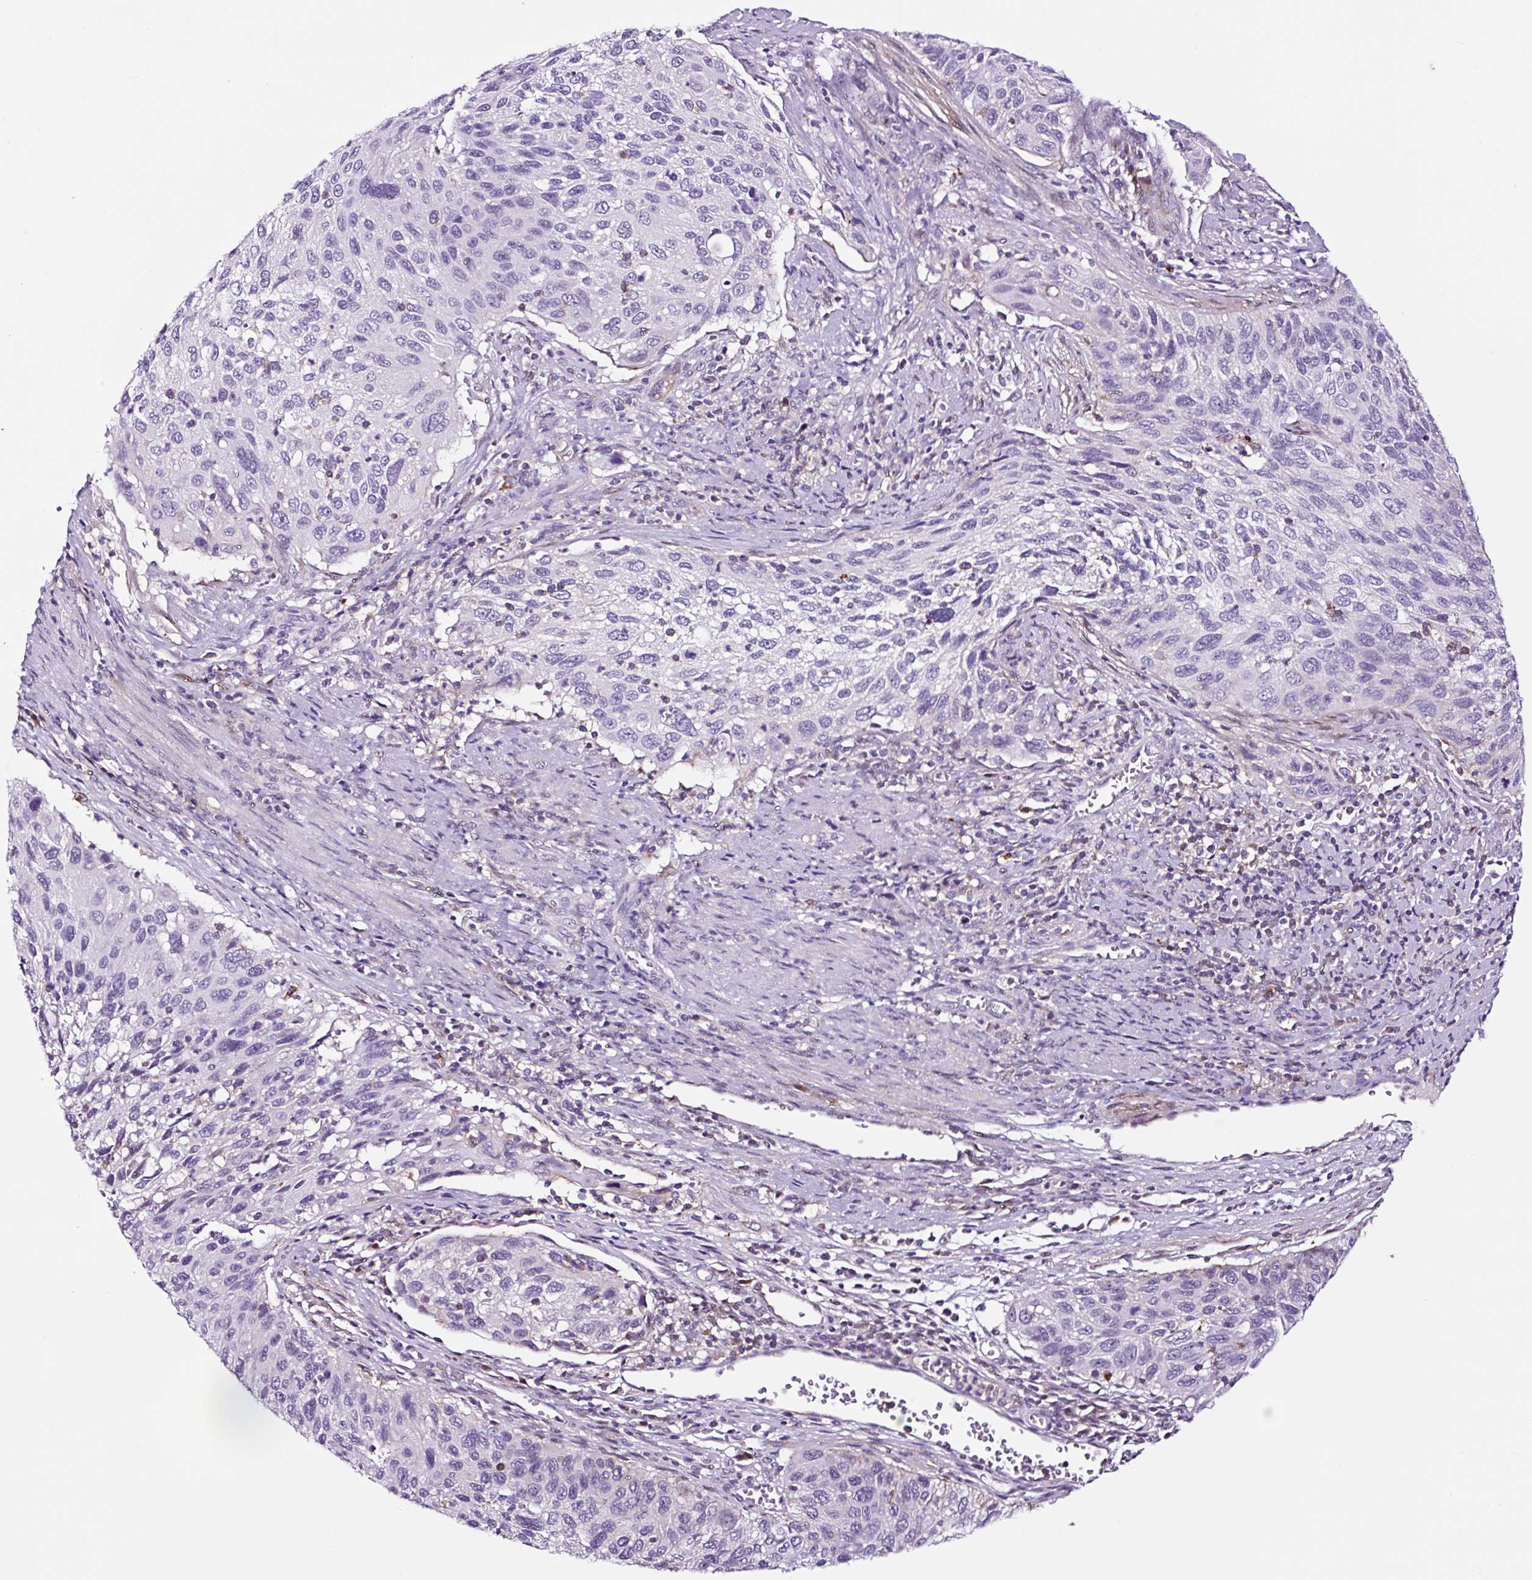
{"staining": {"intensity": "negative", "quantity": "none", "location": "none"}, "tissue": "cervical cancer", "cell_type": "Tumor cells", "image_type": "cancer", "snomed": [{"axis": "morphology", "description": "Squamous cell carcinoma, NOS"}, {"axis": "topography", "description": "Cervix"}], "caption": "Immunohistochemical staining of squamous cell carcinoma (cervical) demonstrates no significant expression in tumor cells. (DAB (3,3'-diaminobenzidine) immunohistochemistry with hematoxylin counter stain).", "gene": "TAFA3", "patient": {"sex": "female", "age": 70}}